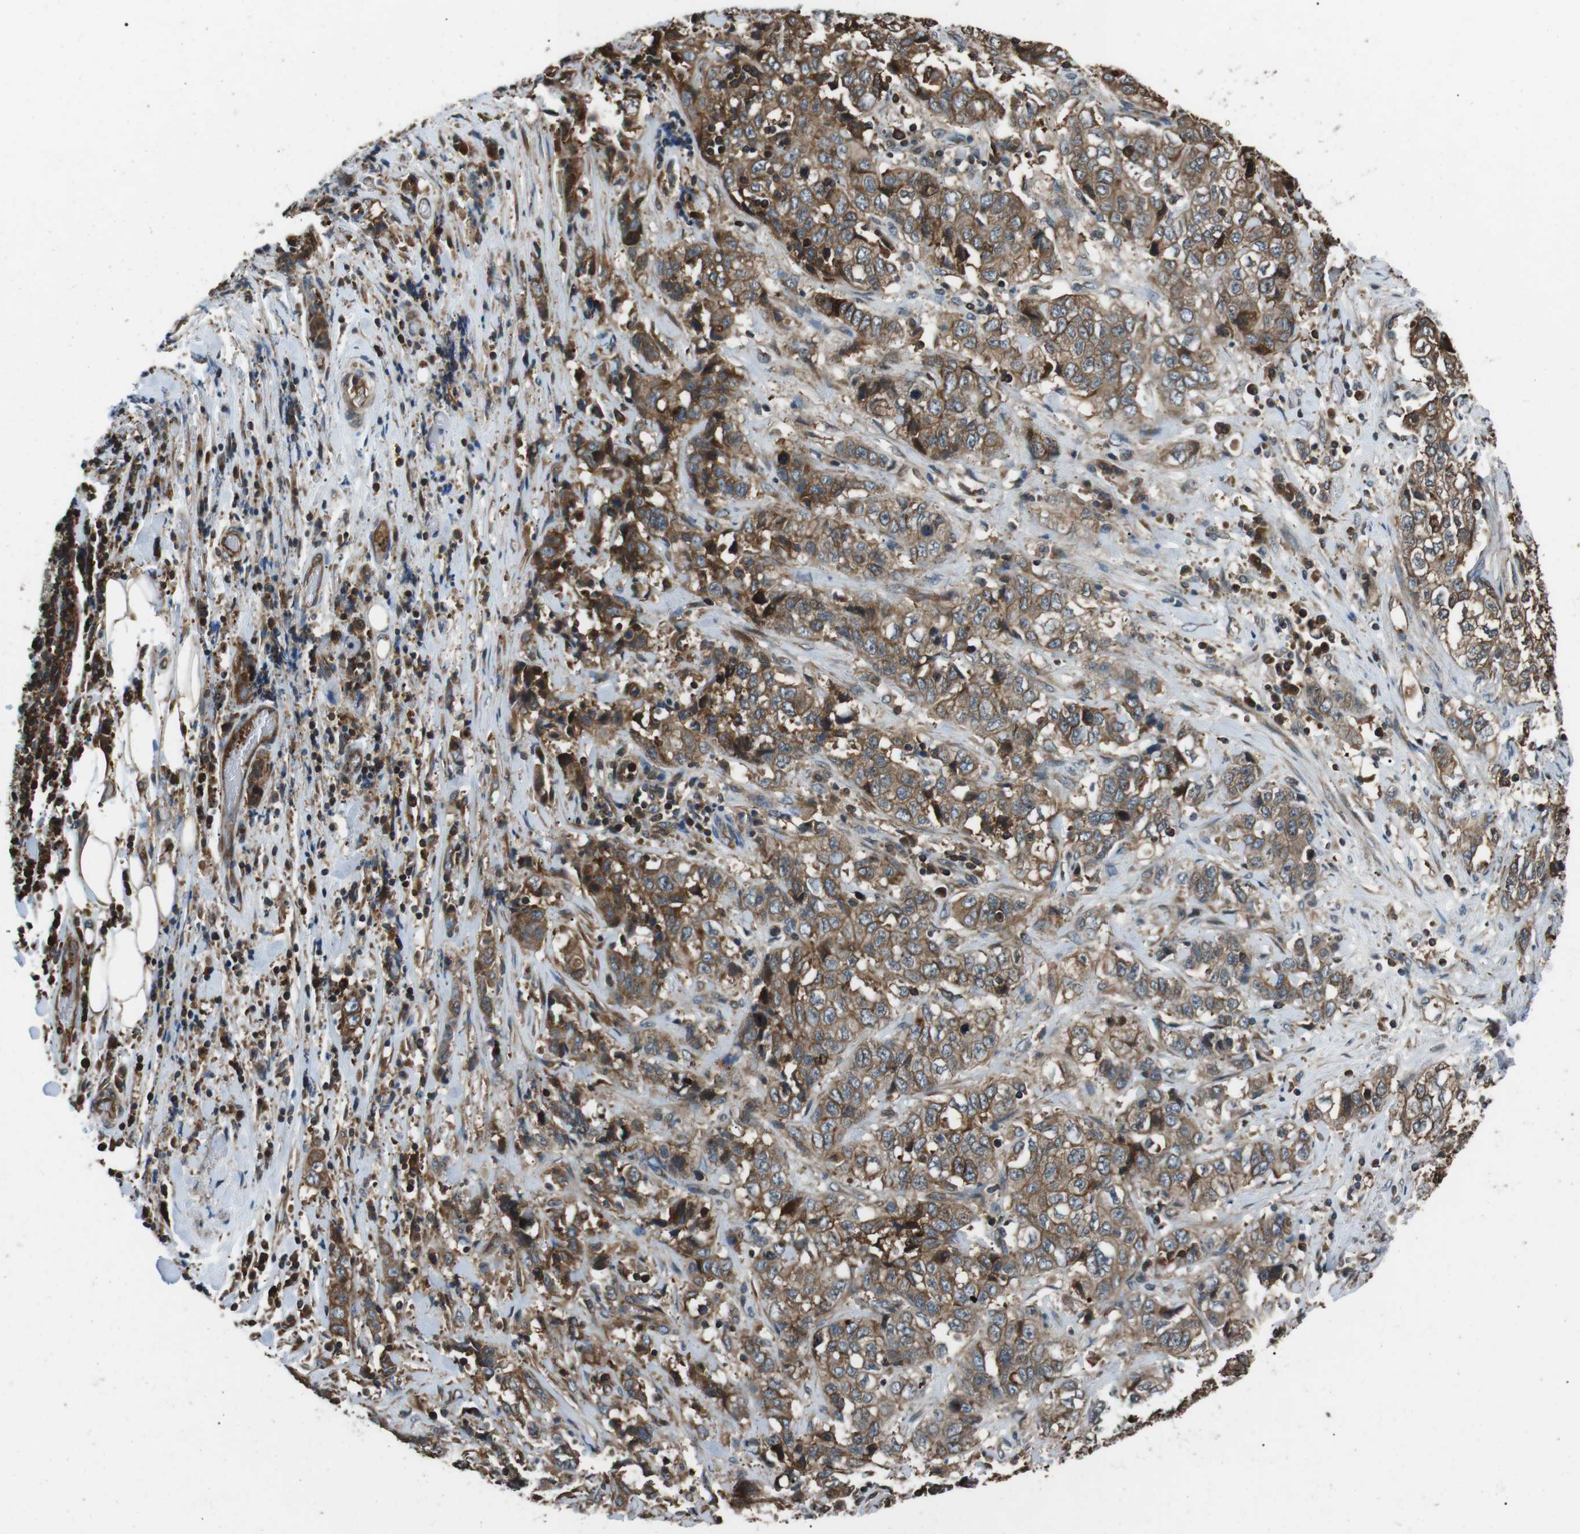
{"staining": {"intensity": "moderate", "quantity": ">75%", "location": "cytoplasmic/membranous"}, "tissue": "stomach cancer", "cell_type": "Tumor cells", "image_type": "cancer", "snomed": [{"axis": "morphology", "description": "Adenocarcinoma, NOS"}, {"axis": "topography", "description": "Stomach"}], "caption": "Protein staining exhibits moderate cytoplasmic/membranous expression in about >75% of tumor cells in stomach cancer (adenocarcinoma).", "gene": "GPR161", "patient": {"sex": "male", "age": 48}}